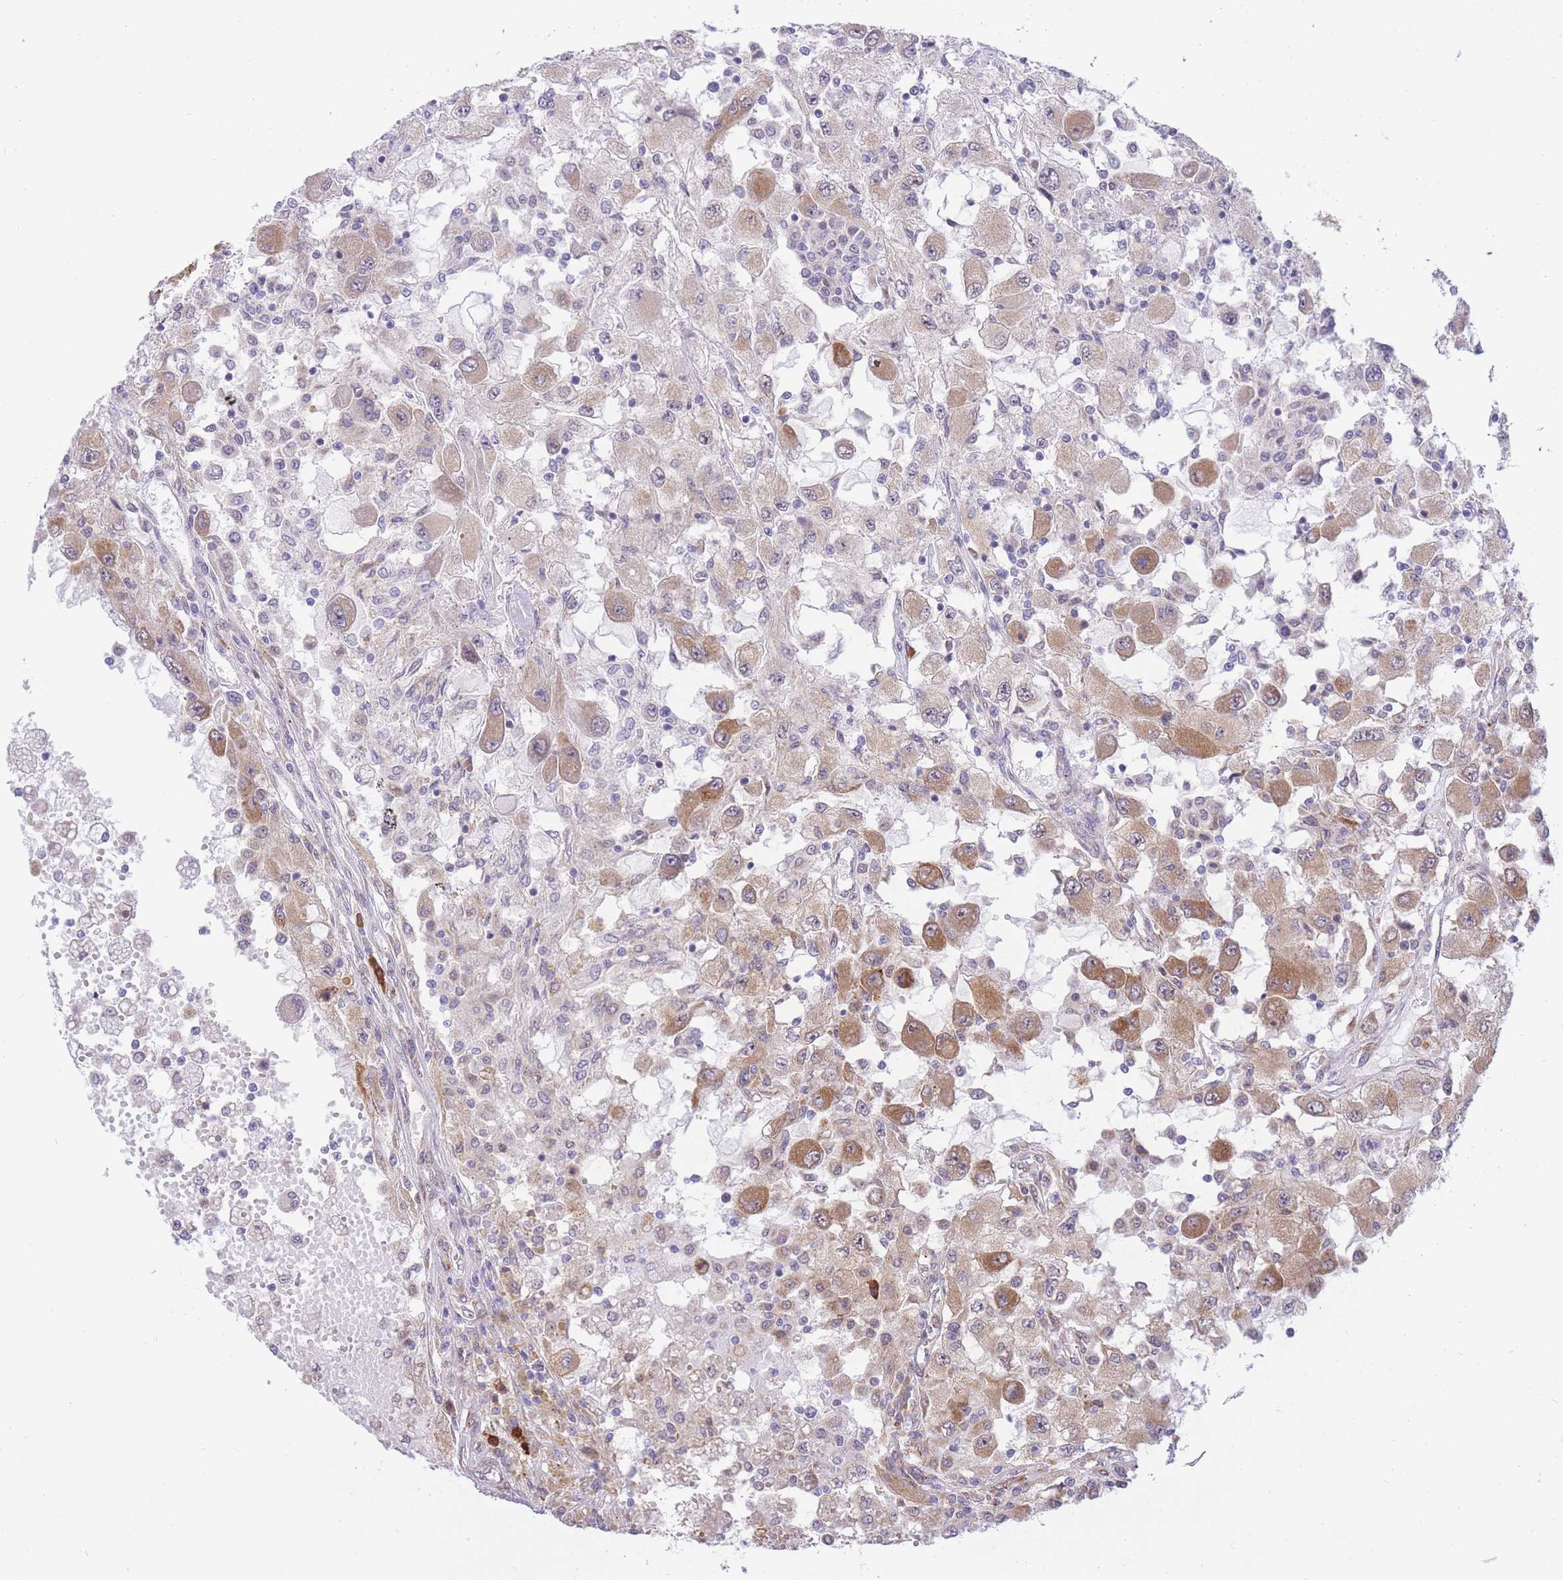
{"staining": {"intensity": "moderate", "quantity": "25%-75%", "location": "cytoplasmic/membranous"}, "tissue": "renal cancer", "cell_type": "Tumor cells", "image_type": "cancer", "snomed": [{"axis": "morphology", "description": "Adenocarcinoma, NOS"}, {"axis": "topography", "description": "Kidney"}], "caption": "Approximately 25%-75% of tumor cells in renal cancer (adenocarcinoma) display moderate cytoplasmic/membranous protein staining as visualized by brown immunohistochemical staining.", "gene": "EXOSC8", "patient": {"sex": "female", "age": 67}}